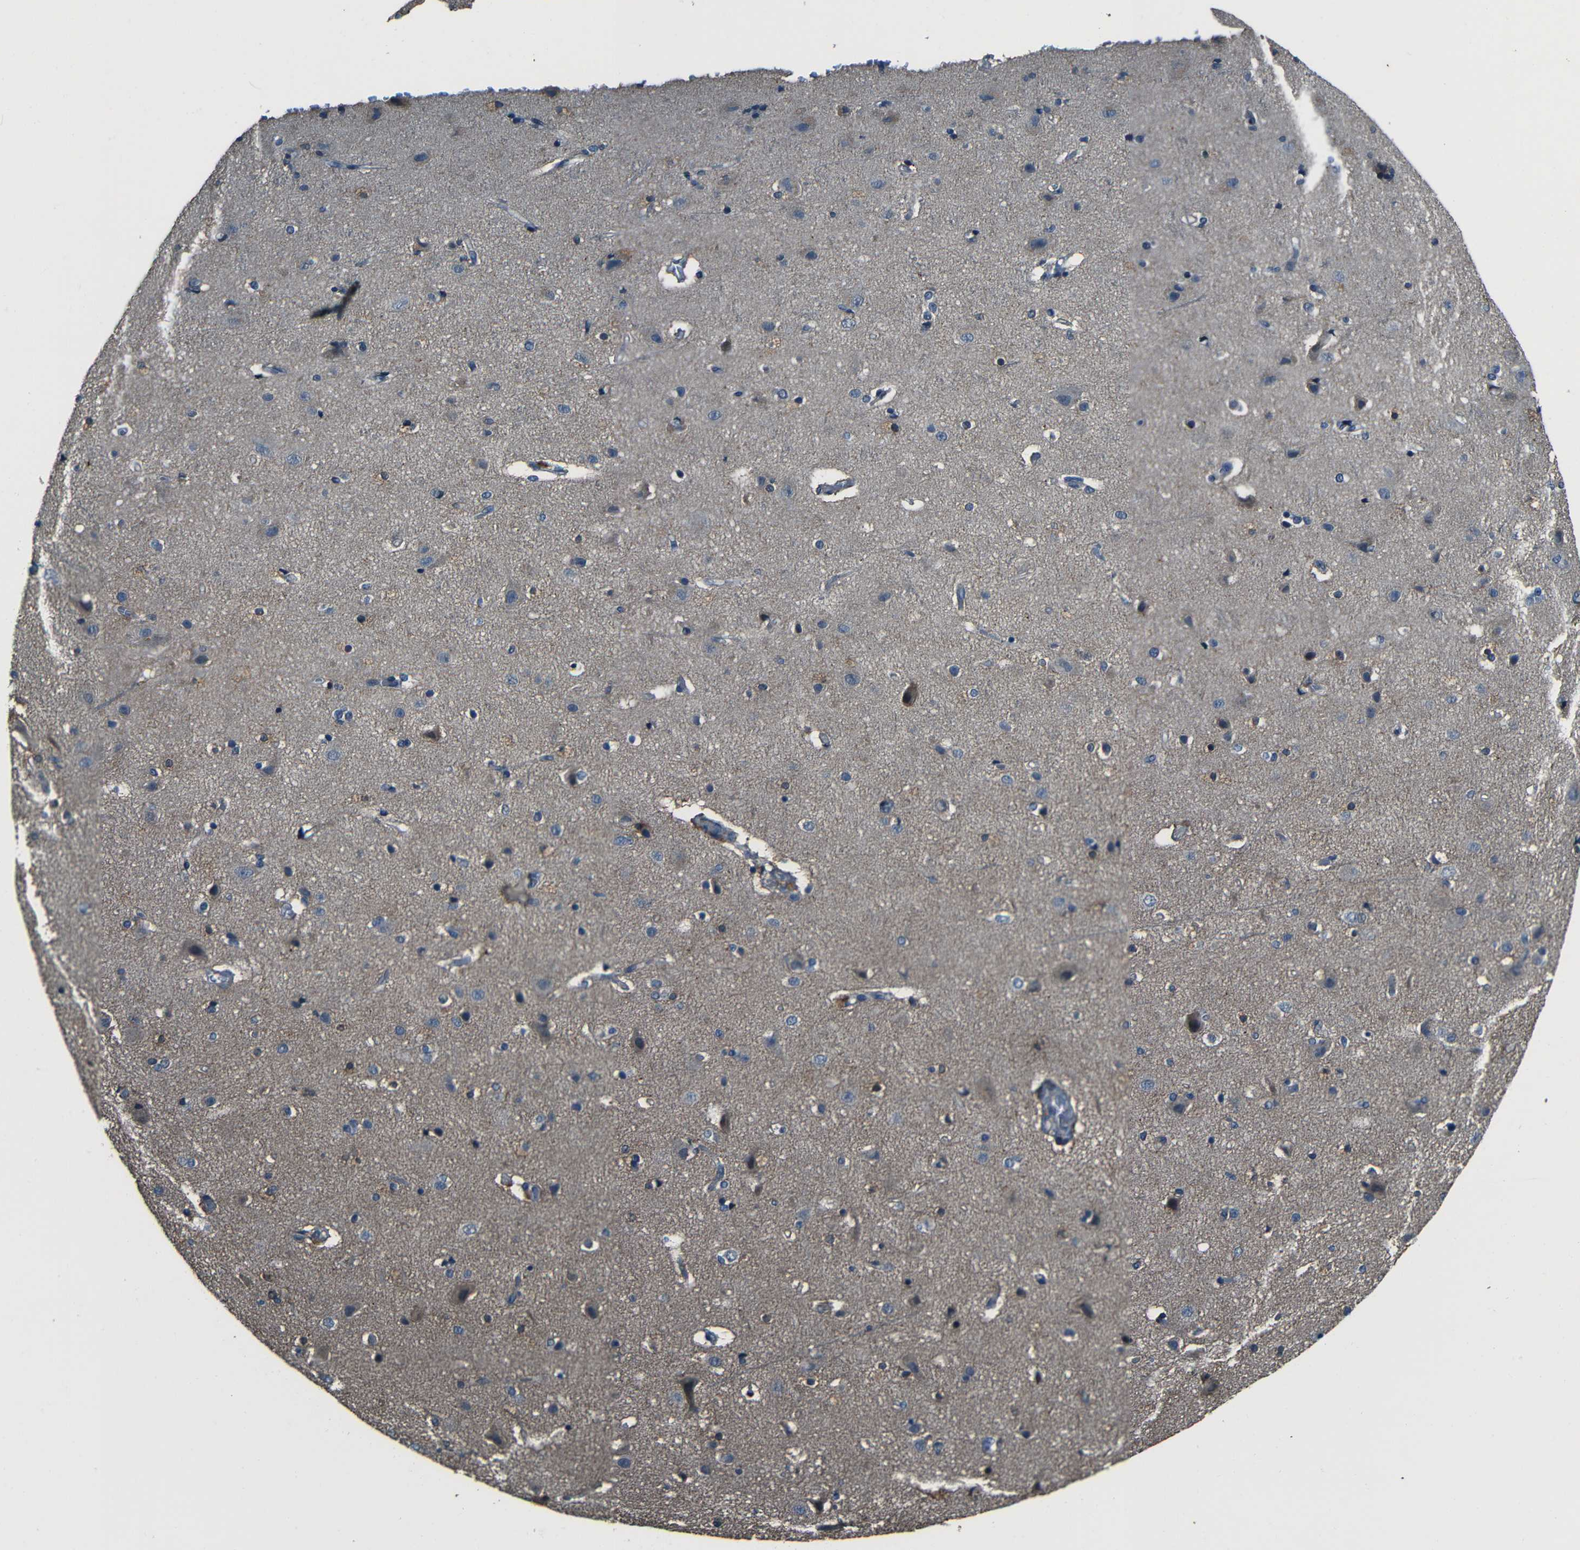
{"staining": {"intensity": "negative", "quantity": "none", "location": "none"}, "tissue": "cerebral cortex", "cell_type": "Endothelial cells", "image_type": "normal", "snomed": [{"axis": "morphology", "description": "Normal tissue, NOS"}, {"axis": "topography", "description": "Cerebral cortex"}], "caption": "Endothelial cells show no significant protein expression in benign cerebral cortex.", "gene": "SLA", "patient": {"sex": "female", "age": 54}}